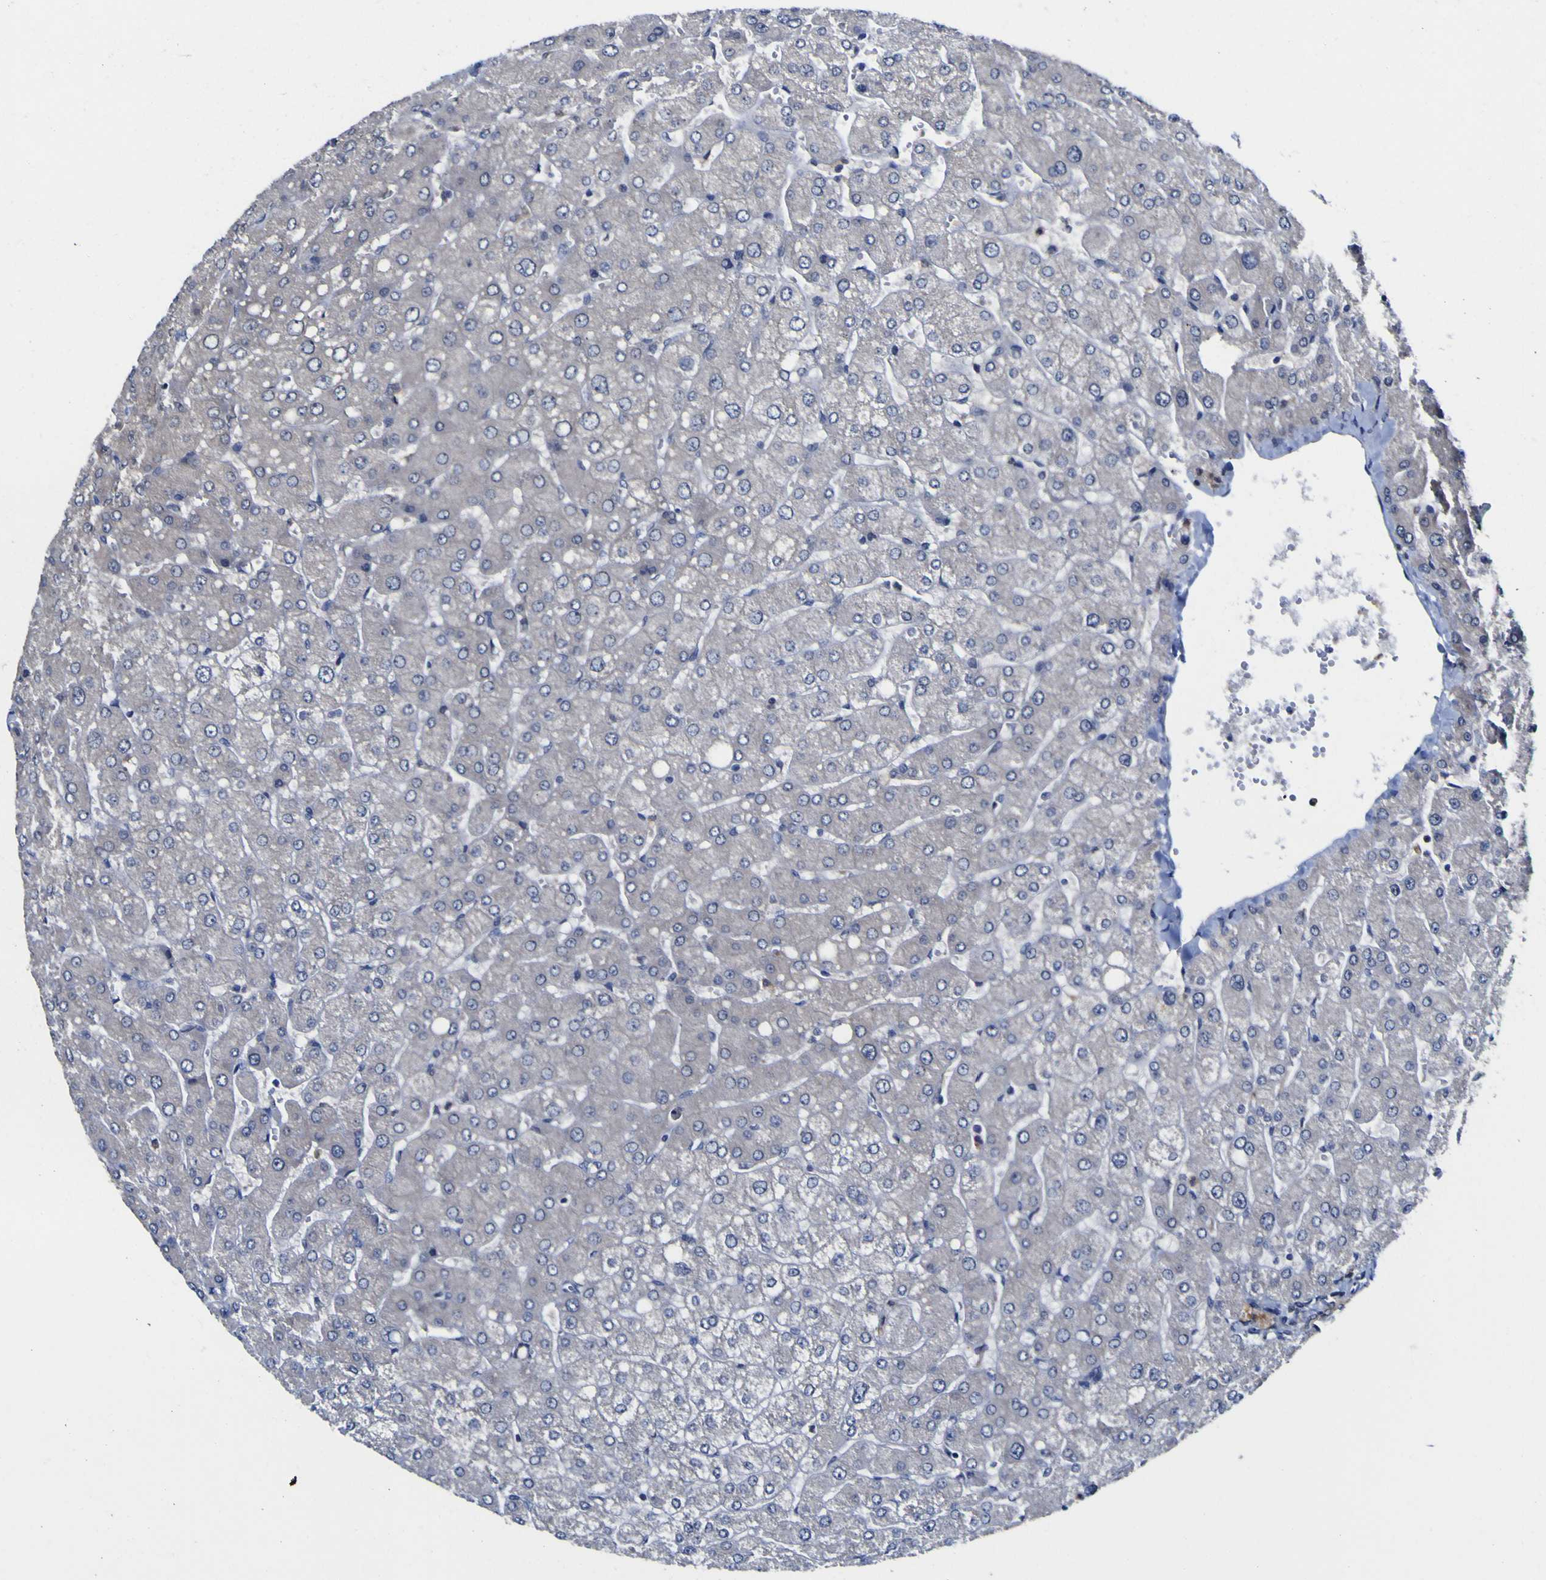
{"staining": {"intensity": "negative", "quantity": "none", "location": "none"}, "tissue": "liver", "cell_type": "Cholangiocytes", "image_type": "normal", "snomed": [{"axis": "morphology", "description": "Normal tissue, NOS"}, {"axis": "topography", "description": "Liver"}], "caption": "Immunohistochemical staining of normal human liver shows no significant staining in cholangiocytes.", "gene": "CASP6", "patient": {"sex": "male", "age": 55}}